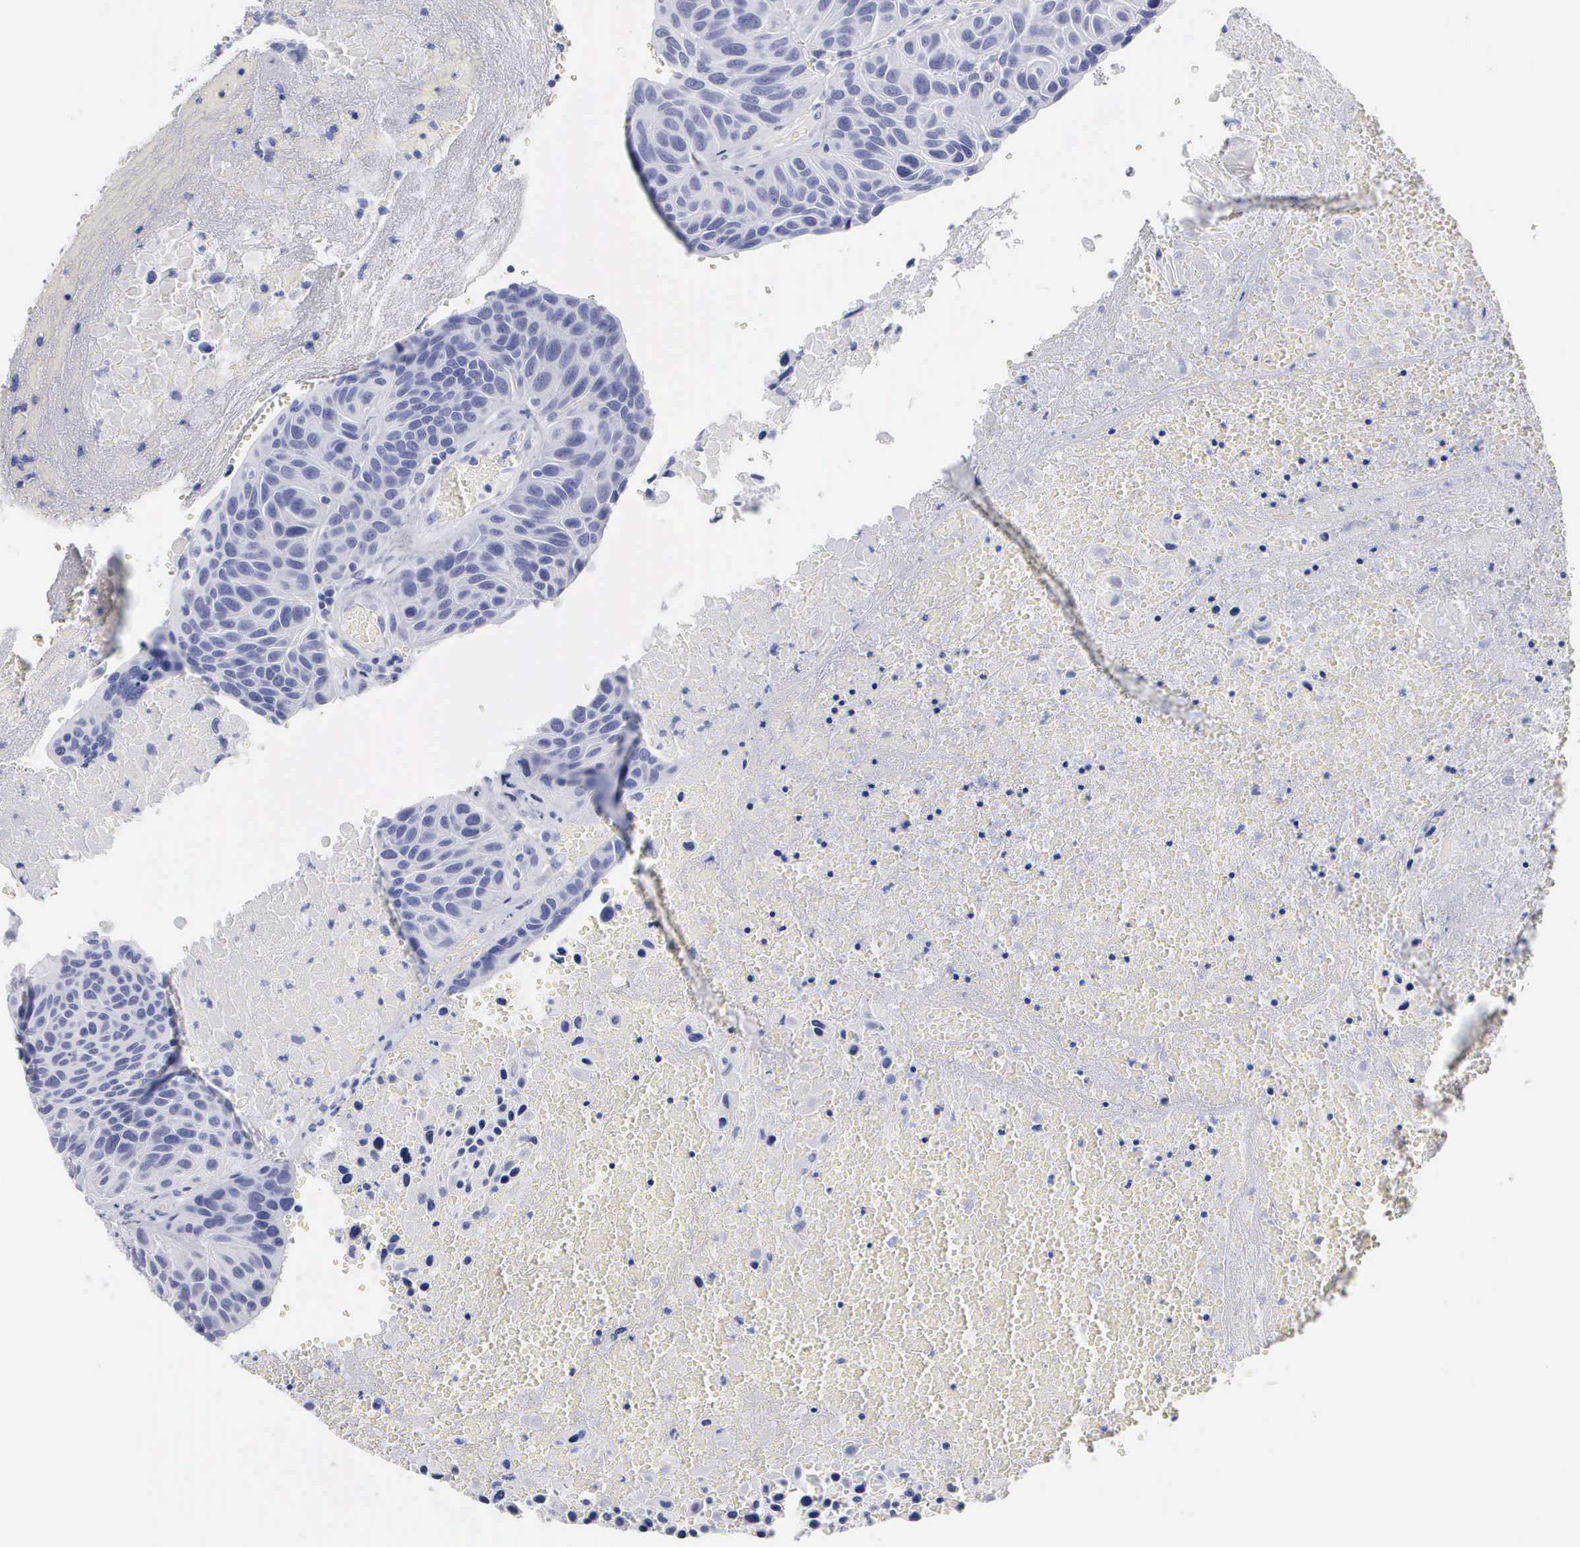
{"staining": {"intensity": "negative", "quantity": "none", "location": "none"}, "tissue": "urothelial cancer", "cell_type": "Tumor cells", "image_type": "cancer", "snomed": [{"axis": "morphology", "description": "Urothelial carcinoma, High grade"}, {"axis": "topography", "description": "Urinary bladder"}], "caption": "Human urothelial carcinoma (high-grade) stained for a protein using immunohistochemistry (IHC) demonstrates no positivity in tumor cells.", "gene": "CYP19A1", "patient": {"sex": "male", "age": 66}}